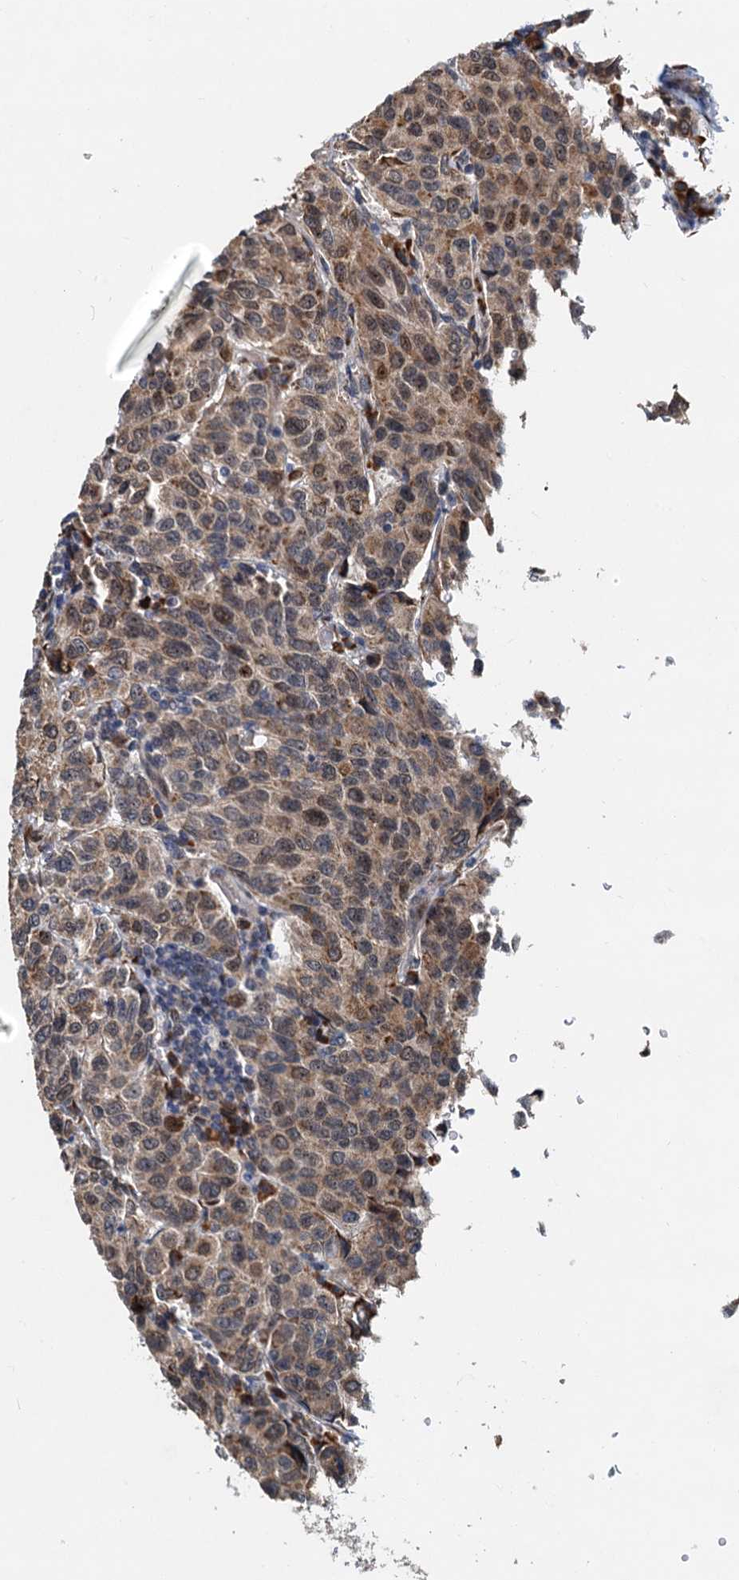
{"staining": {"intensity": "weak", "quantity": ">75%", "location": "cytoplasmic/membranous"}, "tissue": "breast cancer", "cell_type": "Tumor cells", "image_type": "cancer", "snomed": [{"axis": "morphology", "description": "Duct carcinoma"}, {"axis": "topography", "description": "Breast"}], "caption": "Tumor cells show weak cytoplasmic/membranous staining in approximately >75% of cells in invasive ductal carcinoma (breast).", "gene": "DNAJC21", "patient": {"sex": "female", "age": 55}}